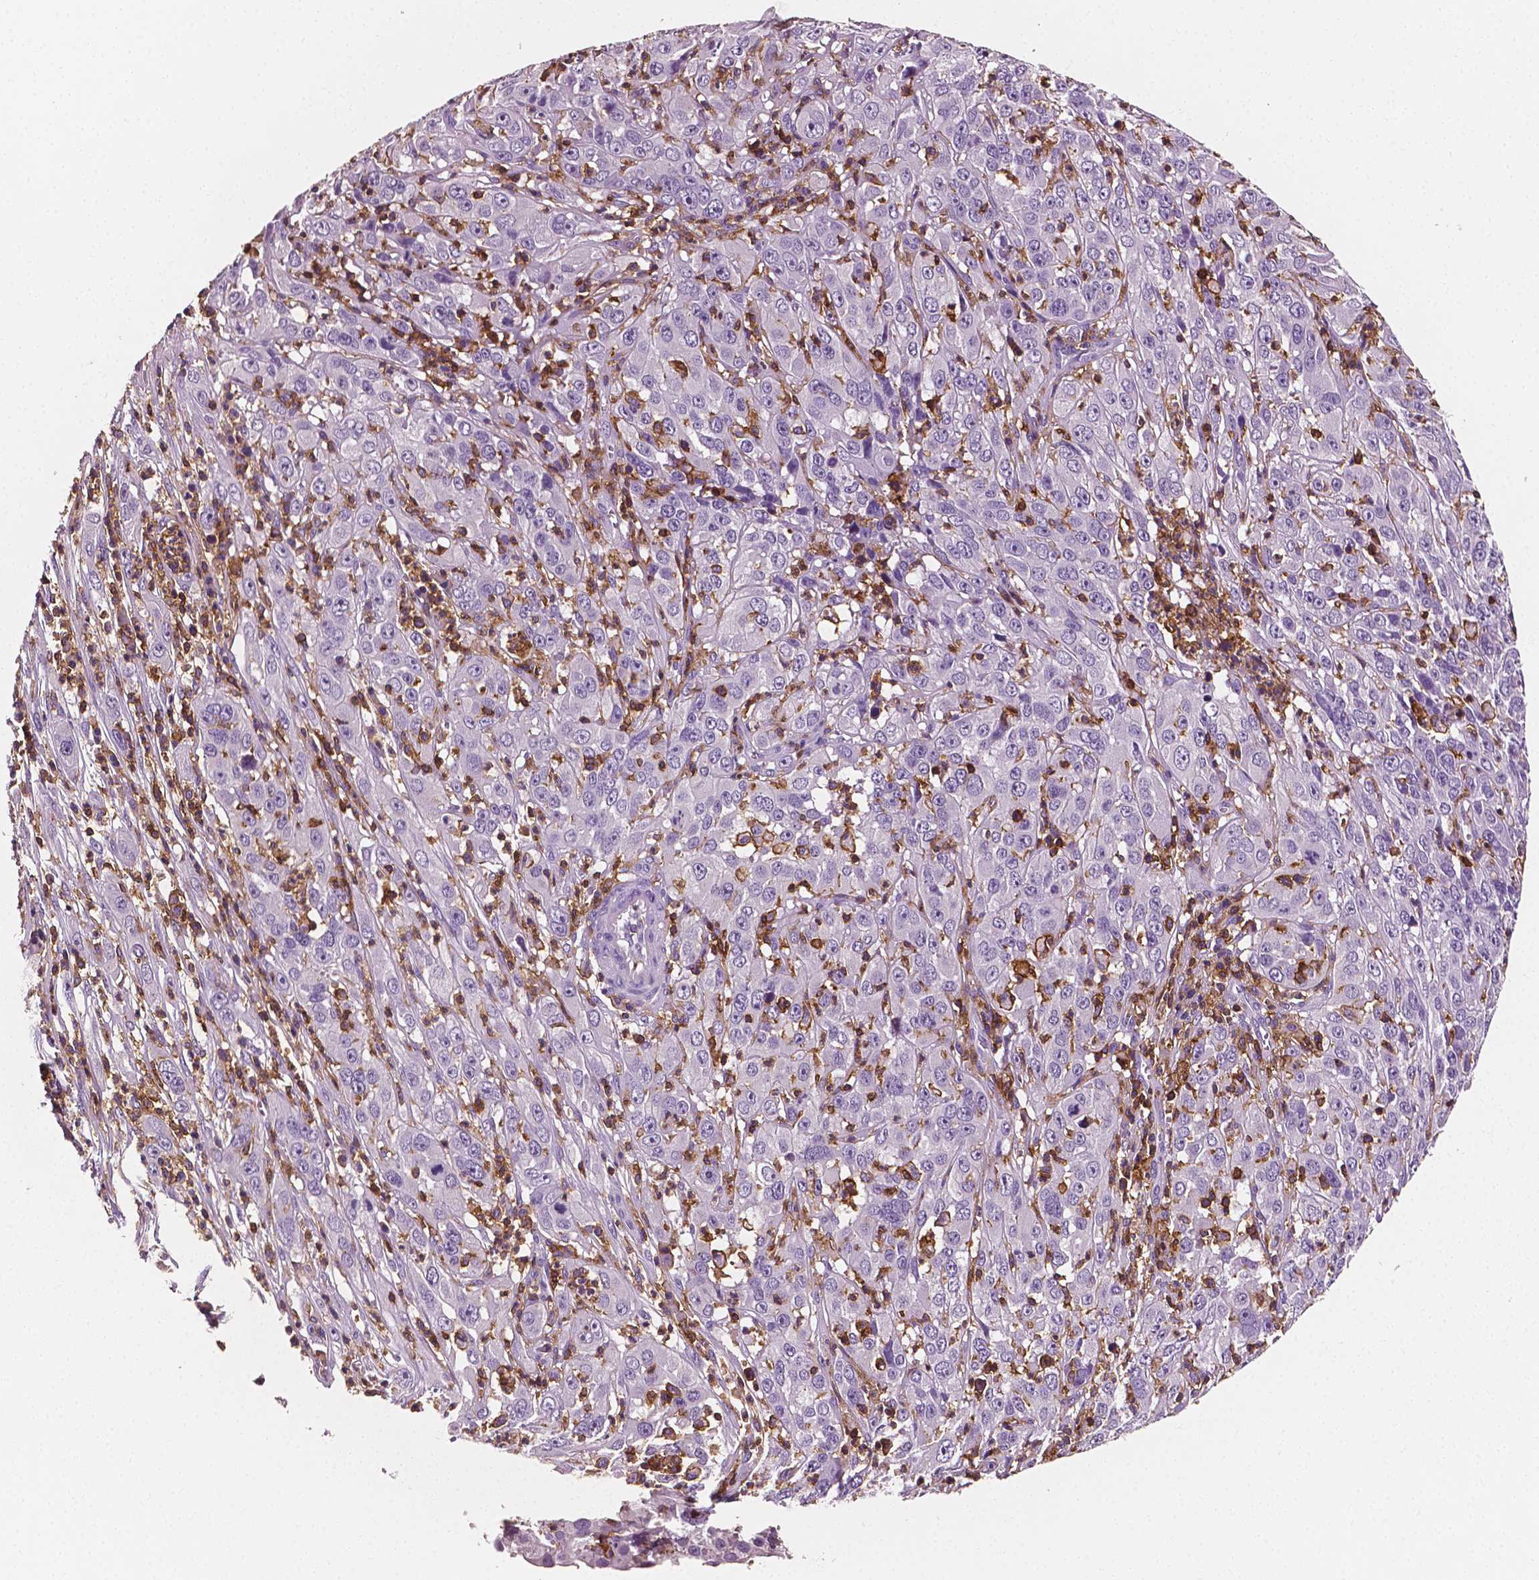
{"staining": {"intensity": "negative", "quantity": "none", "location": "none"}, "tissue": "cervical cancer", "cell_type": "Tumor cells", "image_type": "cancer", "snomed": [{"axis": "morphology", "description": "Squamous cell carcinoma, NOS"}, {"axis": "topography", "description": "Cervix"}], "caption": "Immunohistochemistry (IHC) micrograph of human cervical cancer (squamous cell carcinoma) stained for a protein (brown), which exhibits no staining in tumor cells.", "gene": "PTPRC", "patient": {"sex": "female", "age": 32}}